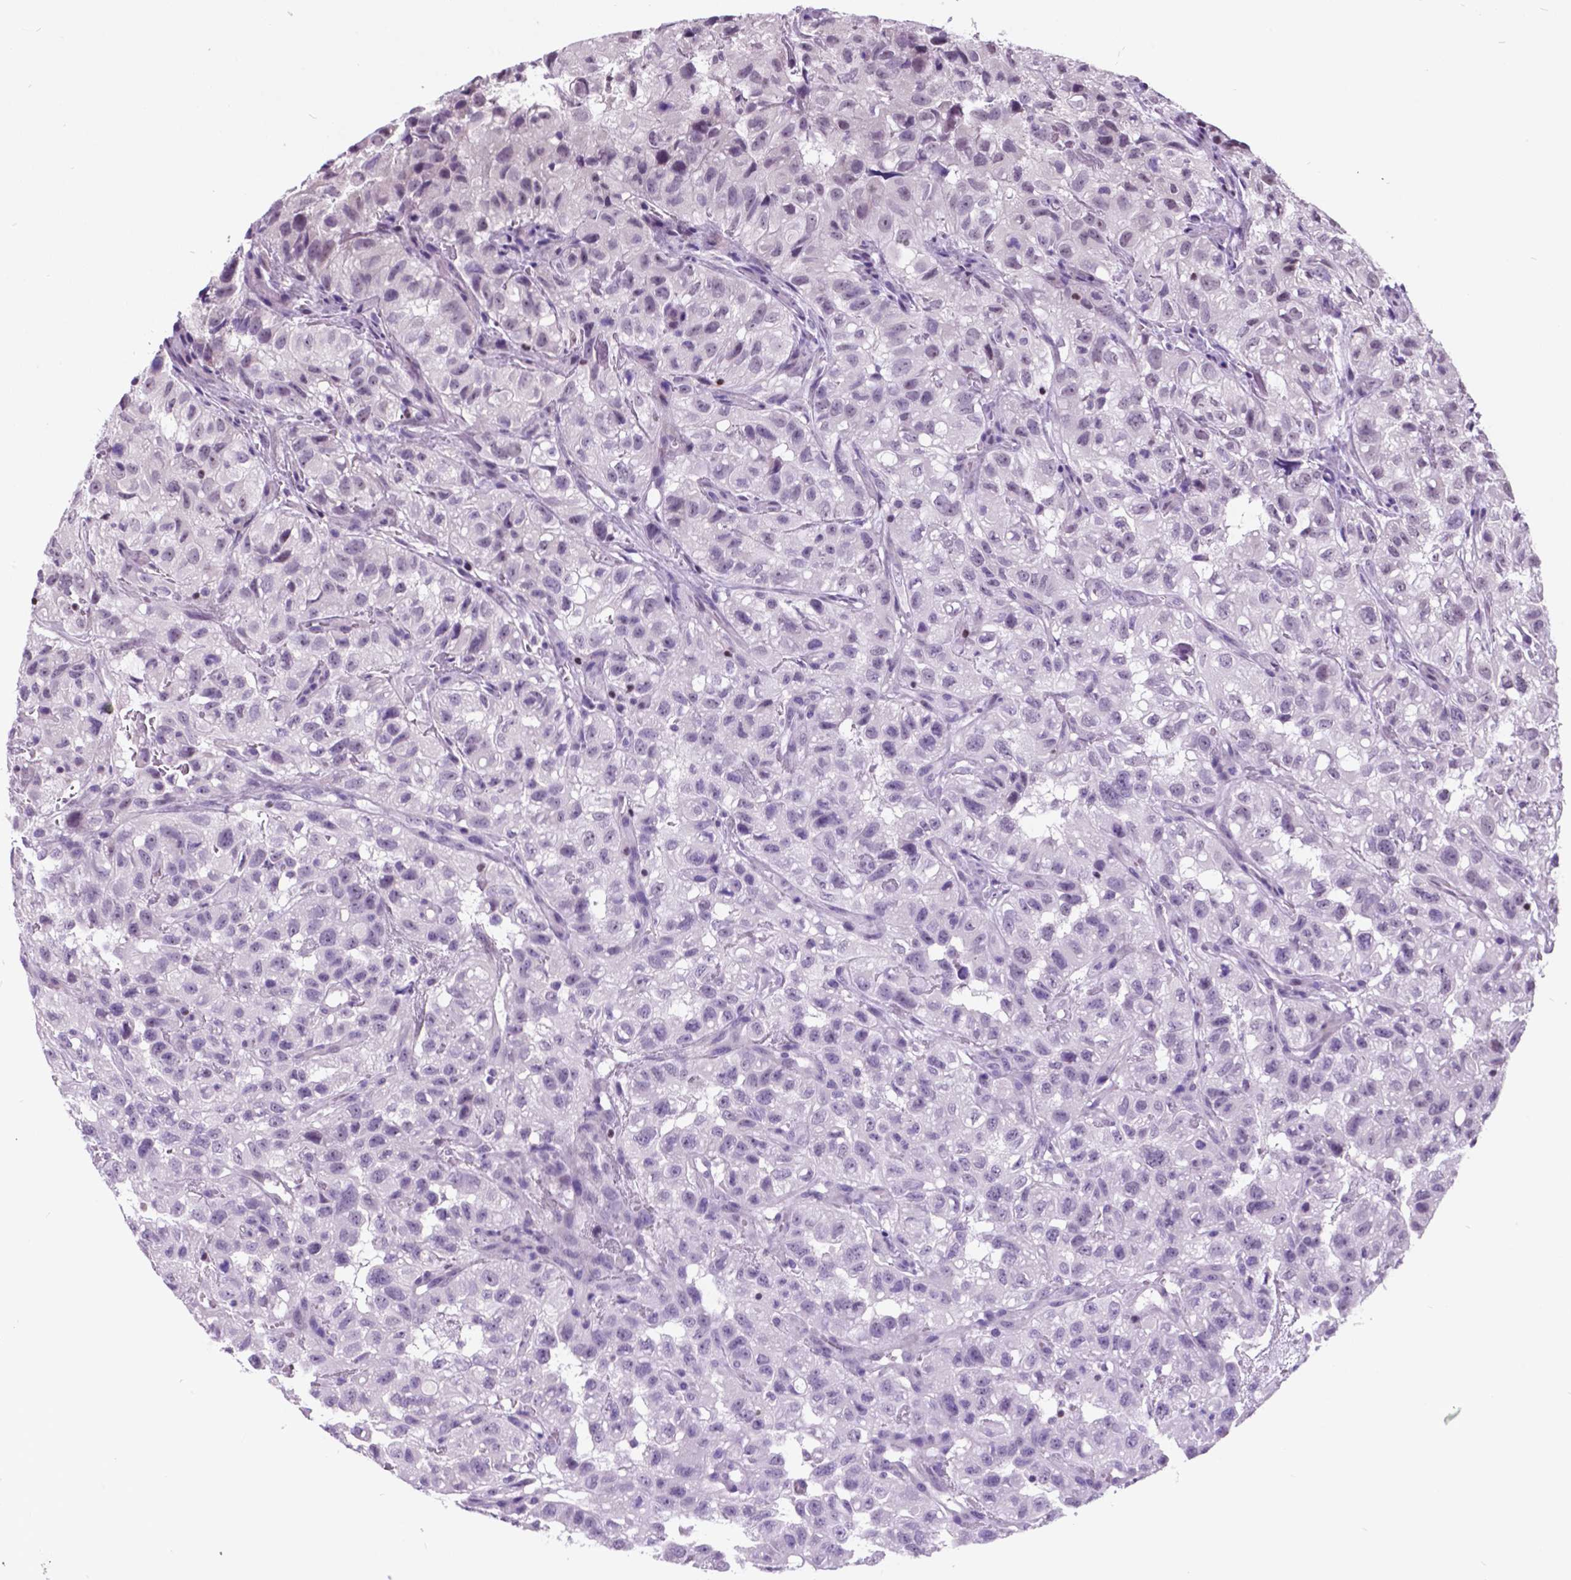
{"staining": {"intensity": "negative", "quantity": "none", "location": "none"}, "tissue": "renal cancer", "cell_type": "Tumor cells", "image_type": "cancer", "snomed": [{"axis": "morphology", "description": "Adenocarcinoma, NOS"}, {"axis": "topography", "description": "Kidney"}], "caption": "Immunohistochemical staining of human renal cancer shows no significant staining in tumor cells. (Immunohistochemistry (ihc), brightfield microscopy, high magnification).", "gene": "DPF3", "patient": {"sex": "male", "age": 64}}